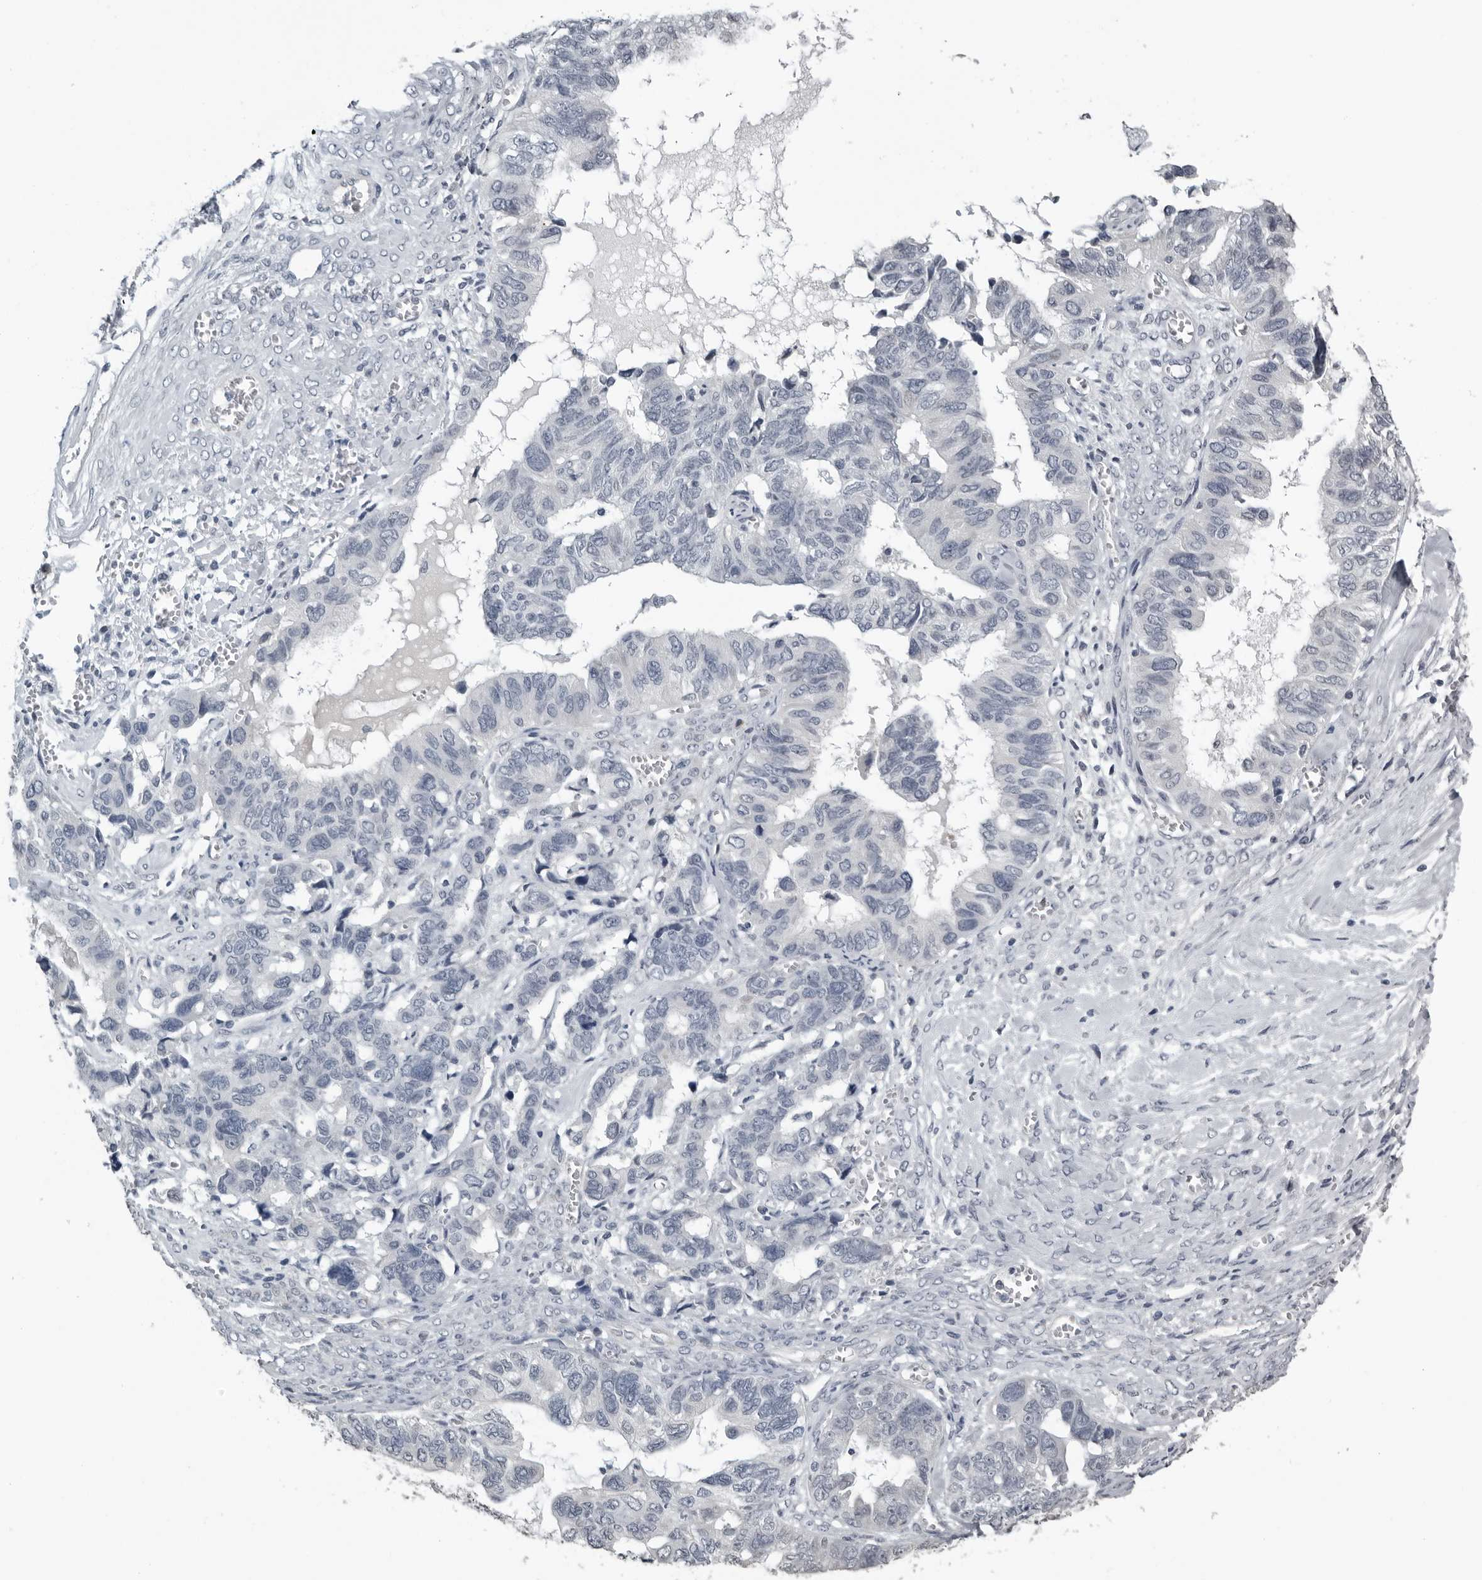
{"staining": {"intensity": "negative", "quantity": "none", "location": "none"}, "tissue": "ovarian cancer", "cell_type": "Tumor cells", "image_type": "cancer", "snomed": [{"axis": "morphology", "description": "Cystadenocarcinoma, serous, NOS"}, {"axis": "topography", "description": "Ovary"}], "caption": "Human ovarian serous cystadenocarcinoma stained for a protein using immunohistochemistry shows no staining in tumor cells.", "gene": "PRRX2", "patient": {"sex": "female", "age": 79}}